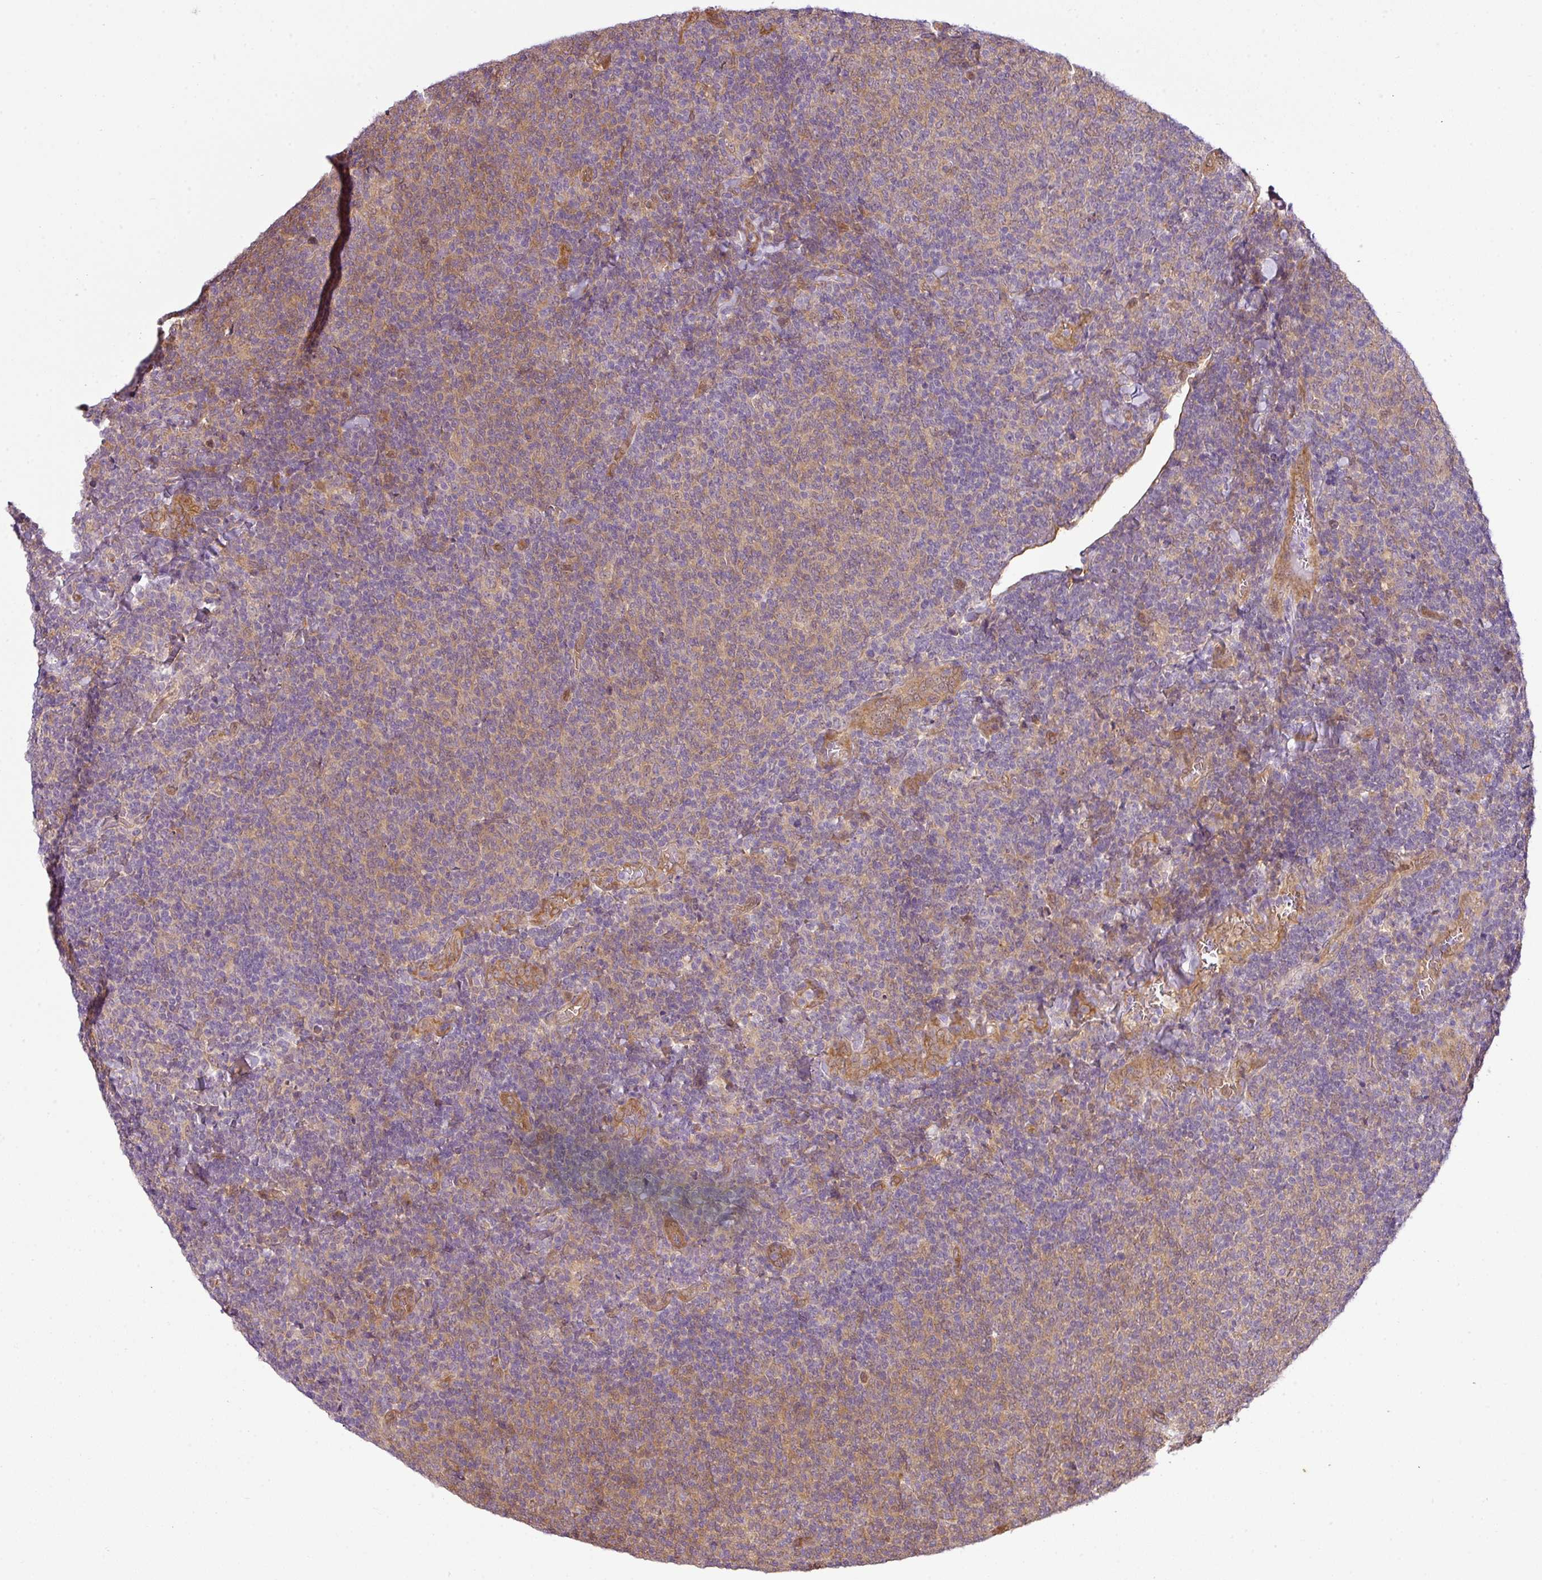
{"staining": {"intensity": "weak", "quantity": "<25%", "location": "cytoplasmic/membranous"}, "tissue": "lymphoma", "cell_type": "Tumor cells", "image_type": "cancer", "snomed": [{"axis": "morphology", "description": "Malignant lymphoma, non-Hodgkin's type, Low grade"}, {"axis": "topography", "description": "Lymph node"}], "caption": "This is a micrograph of IHC staining of malignant lymphoma, non-Hodgkin's type (low-grade), which shows no positivity in tumor cells. The staining is performed using DAB brown chromogen with nuclei counter-stained in using hematoxylin.", "gene": "ANKRD18A", "patient": {"sex": "male", "age": 52}}